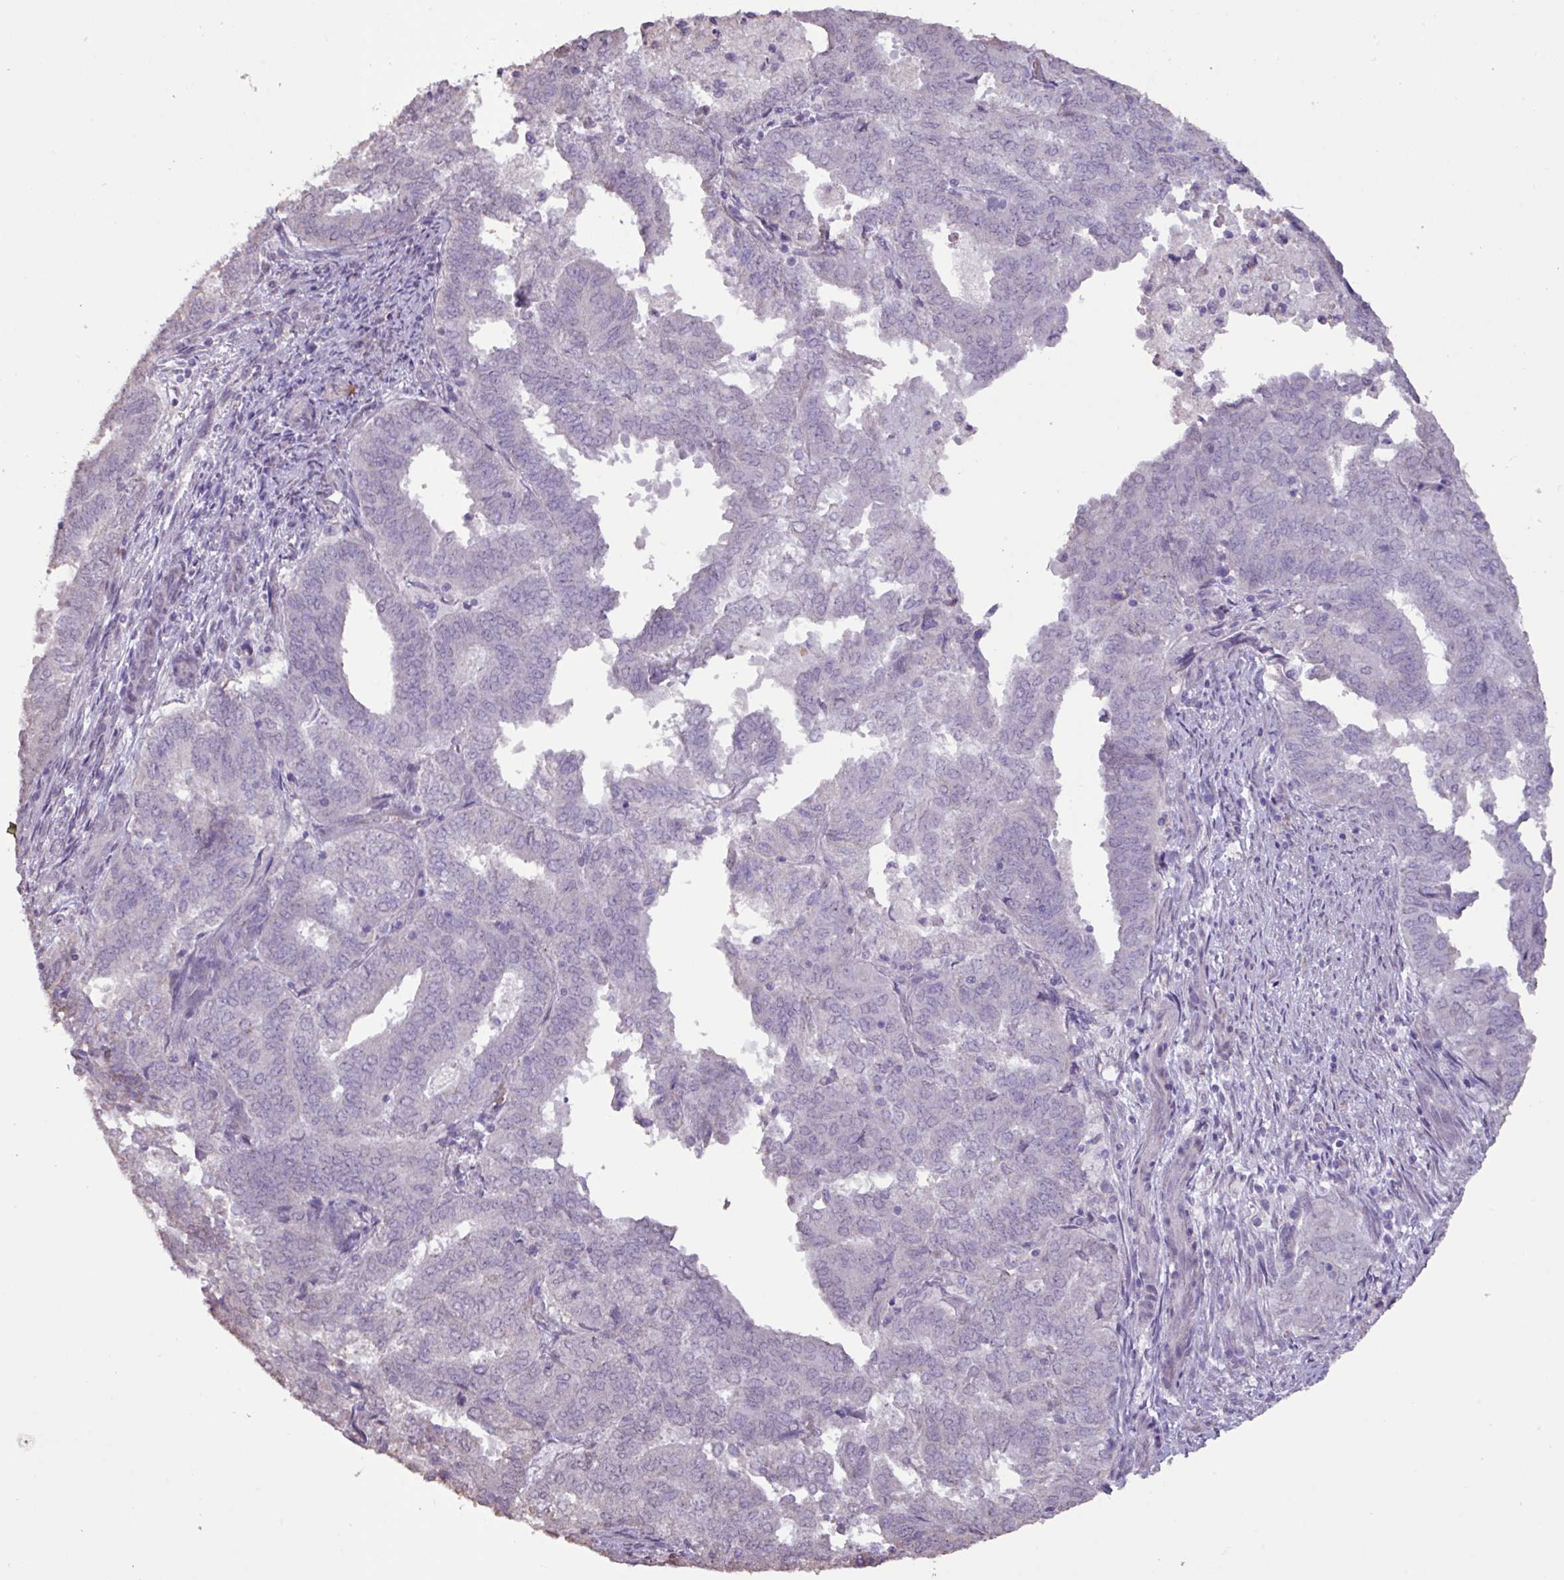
{"staining": {"intensity": "negative", "quantity": "none", "location": "none"}, "tissue": "endometrial cancer", "cell_type": "Tumor cells", "image_type": "cancer", "snomed": [{"axis": "morphology", "description": "Adenocarcinoma, NOS"}, {"axis": "topography", "description": "Endometrium"}], "caption": "Human endometrial adenocarcinoma stained for a protein using IHC reveals no staining in tumor cells.", "gene": "L3MBTL3", "patient": {"sex": "female", "age": 72}}